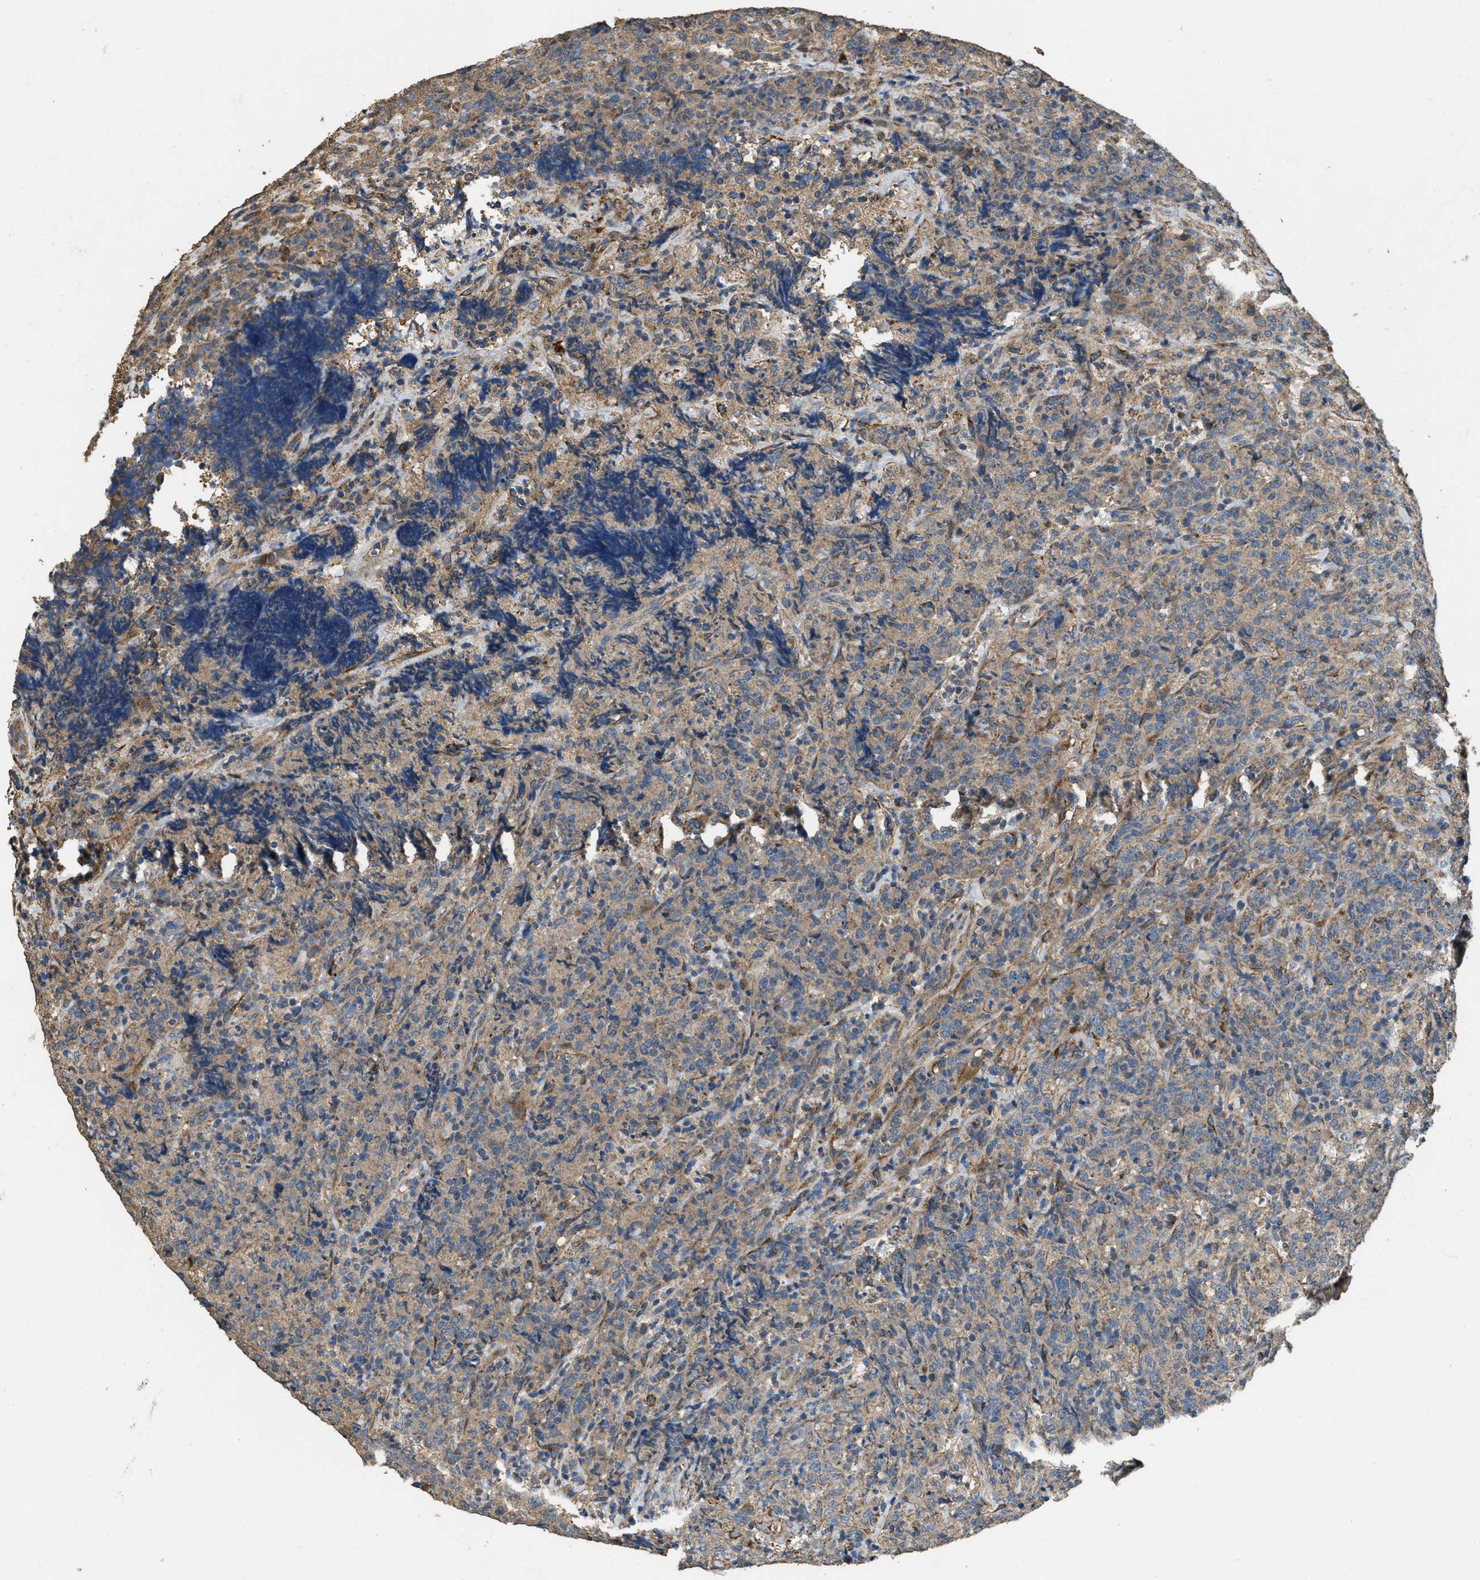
{"staining": {"intensity": "weak", "quantity": ">75%", "location": "cytoplasmic/membranous"}, "tissue": "lymphoma", "cell_type": "Tumor cells", "image_type": "cancer", "snomed": [{"axis": "morphology", "description": "Malignant lymphoma, non-Hodgkin's type, High grade"}, {"axis": "topography", "description": "Tonsil"}], "caption": "Protein expression analysis of high-grade malignant lymphoma, non-Hodgkin's type shows weak cytoplasmic/membranous staining in about >75% of tumor cells. The protein of interest is shown in brown color, while the nuclei are stained blue.", "gene": "THBS2", "patient": {"sex": "female", "age": 36}}